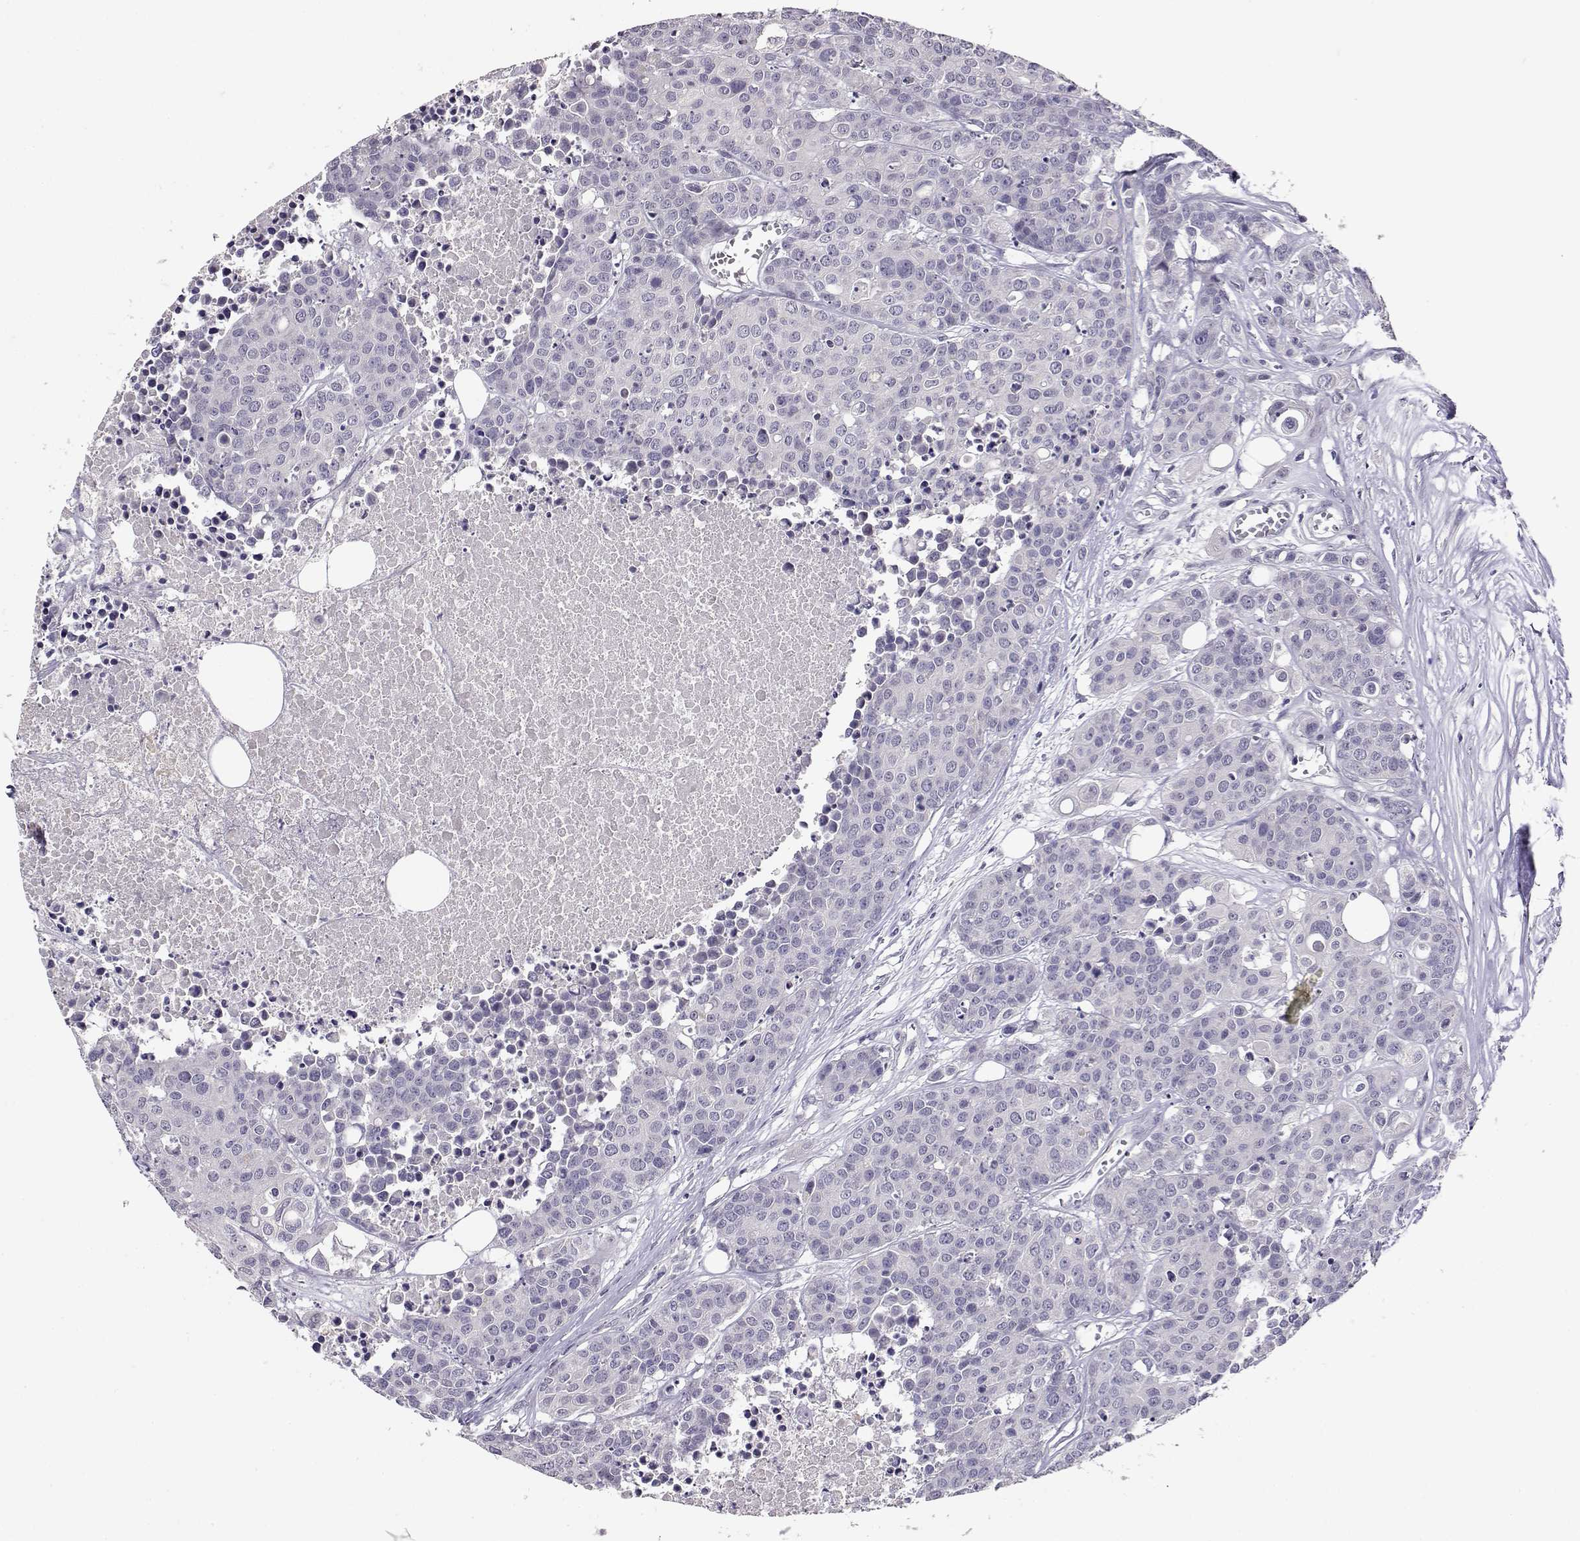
{"staining": {"intensity": "negative", "quantity": "none", "location": "none"}, "tissue": "carcinoid", "cell_type": "Tumor cells", "image_type": "cancer", "snomed": [{"axis": "morphology", "description": "Carcinoid, malignant, NOS"}, {"axis": "topography", "description": "Colon"}], "caption": "Immunohistochemistry (IHC) of malignant carcinoid reveals no staining in tumor cells.", "gene": "RHOXF2", "patient": {"sex": "male", "age": 81}}